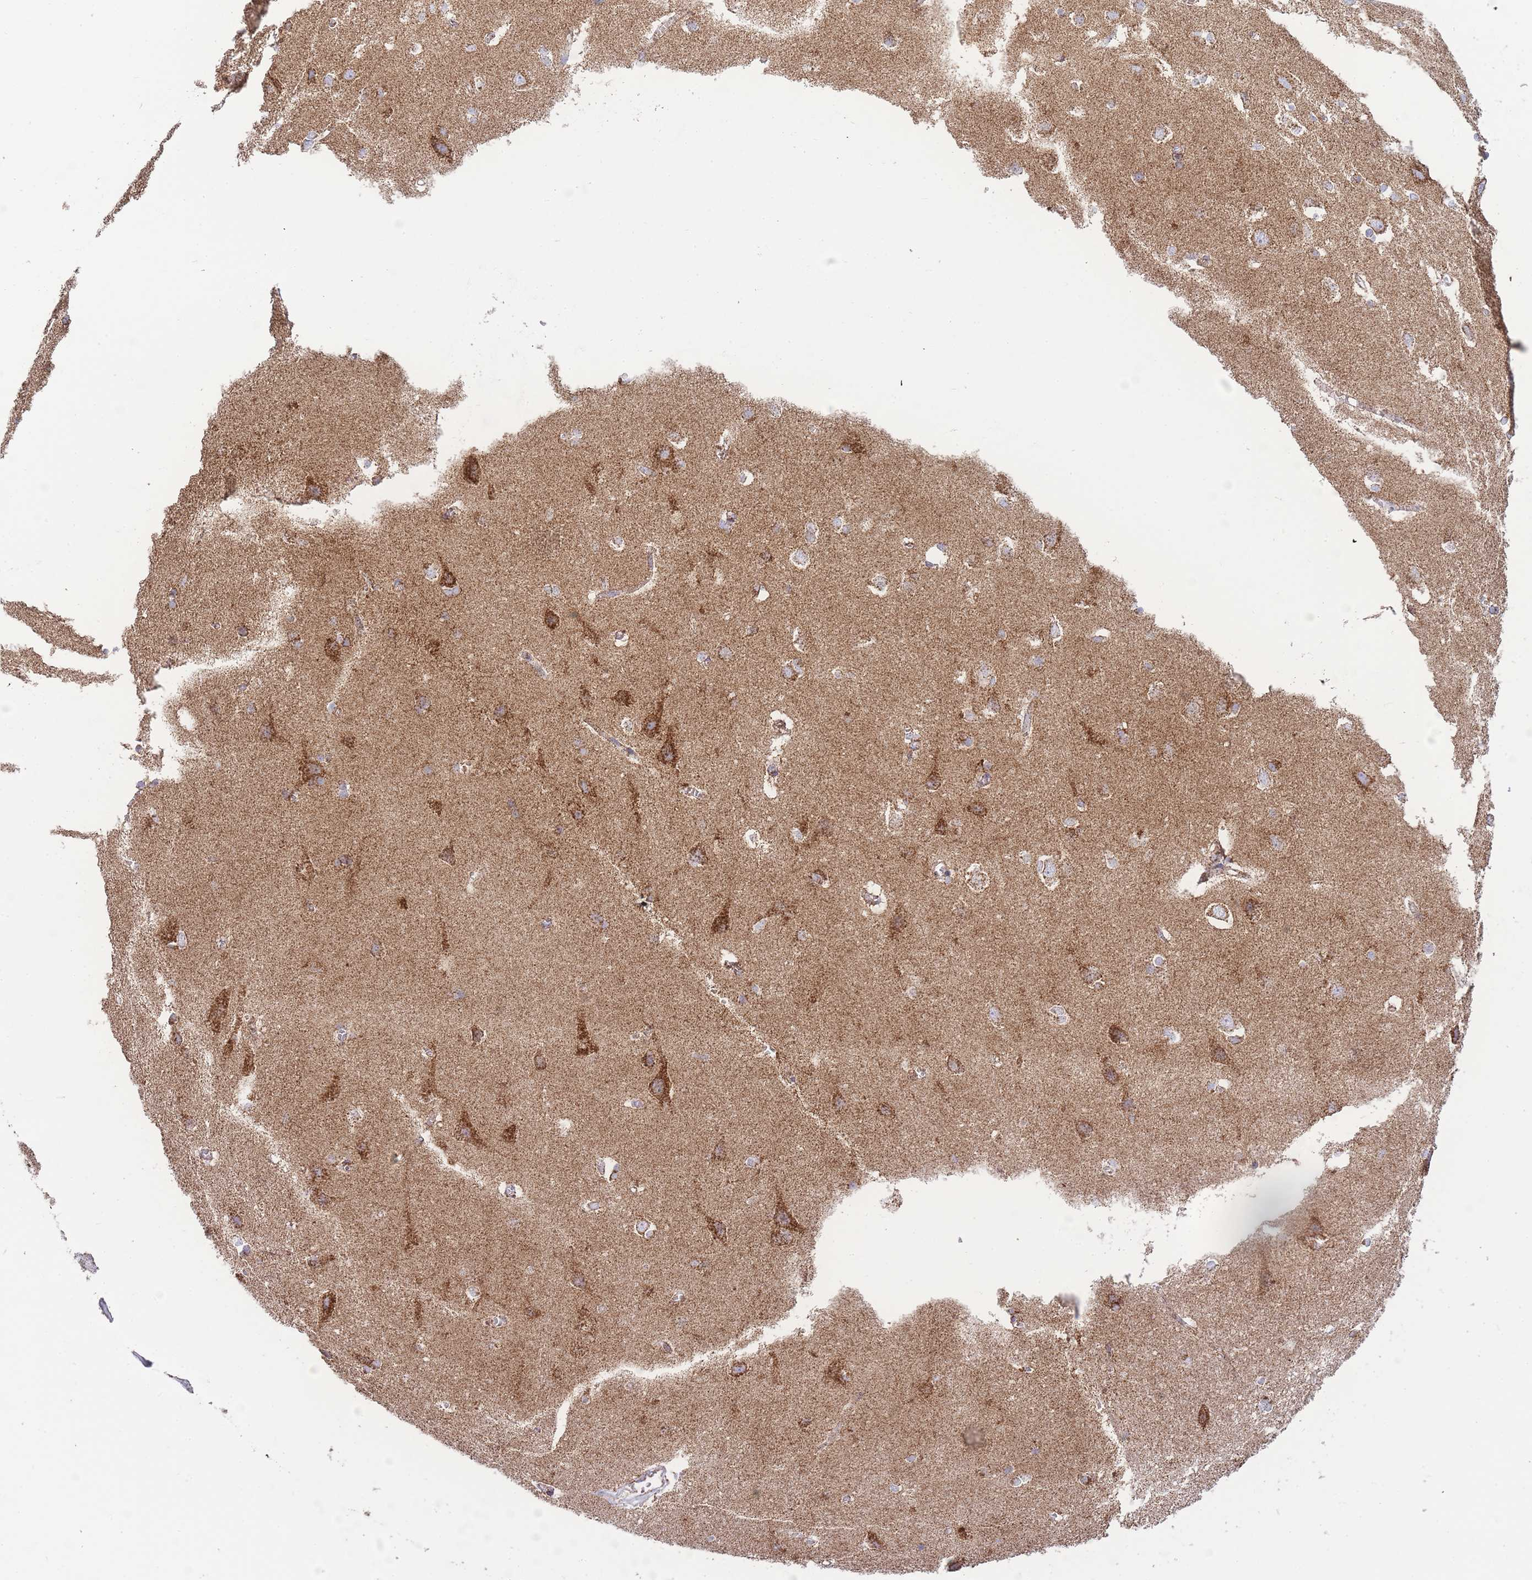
{"staining": {"intensity": "moderate", "quantity": ">75%", "location": "cytoplasmic/membranous"}, "tissue": "cerebral cortex", "cell_type": "Endothelial cells", "image_type": "normal", "snomed": [{"axis": "morphology", "description": "Normal tissue, NOS"}, {"axis": "topography", "description": "Cerebral cortex"}], "caption": "This is a micrograph of IHC staining of unremarkable cerebral cortex, which shows moderate staining in the cytoplasmic/membranous of endothelial cells.", "gene": "GSTM1", "patient": {"sex": "male", "age": 37}}